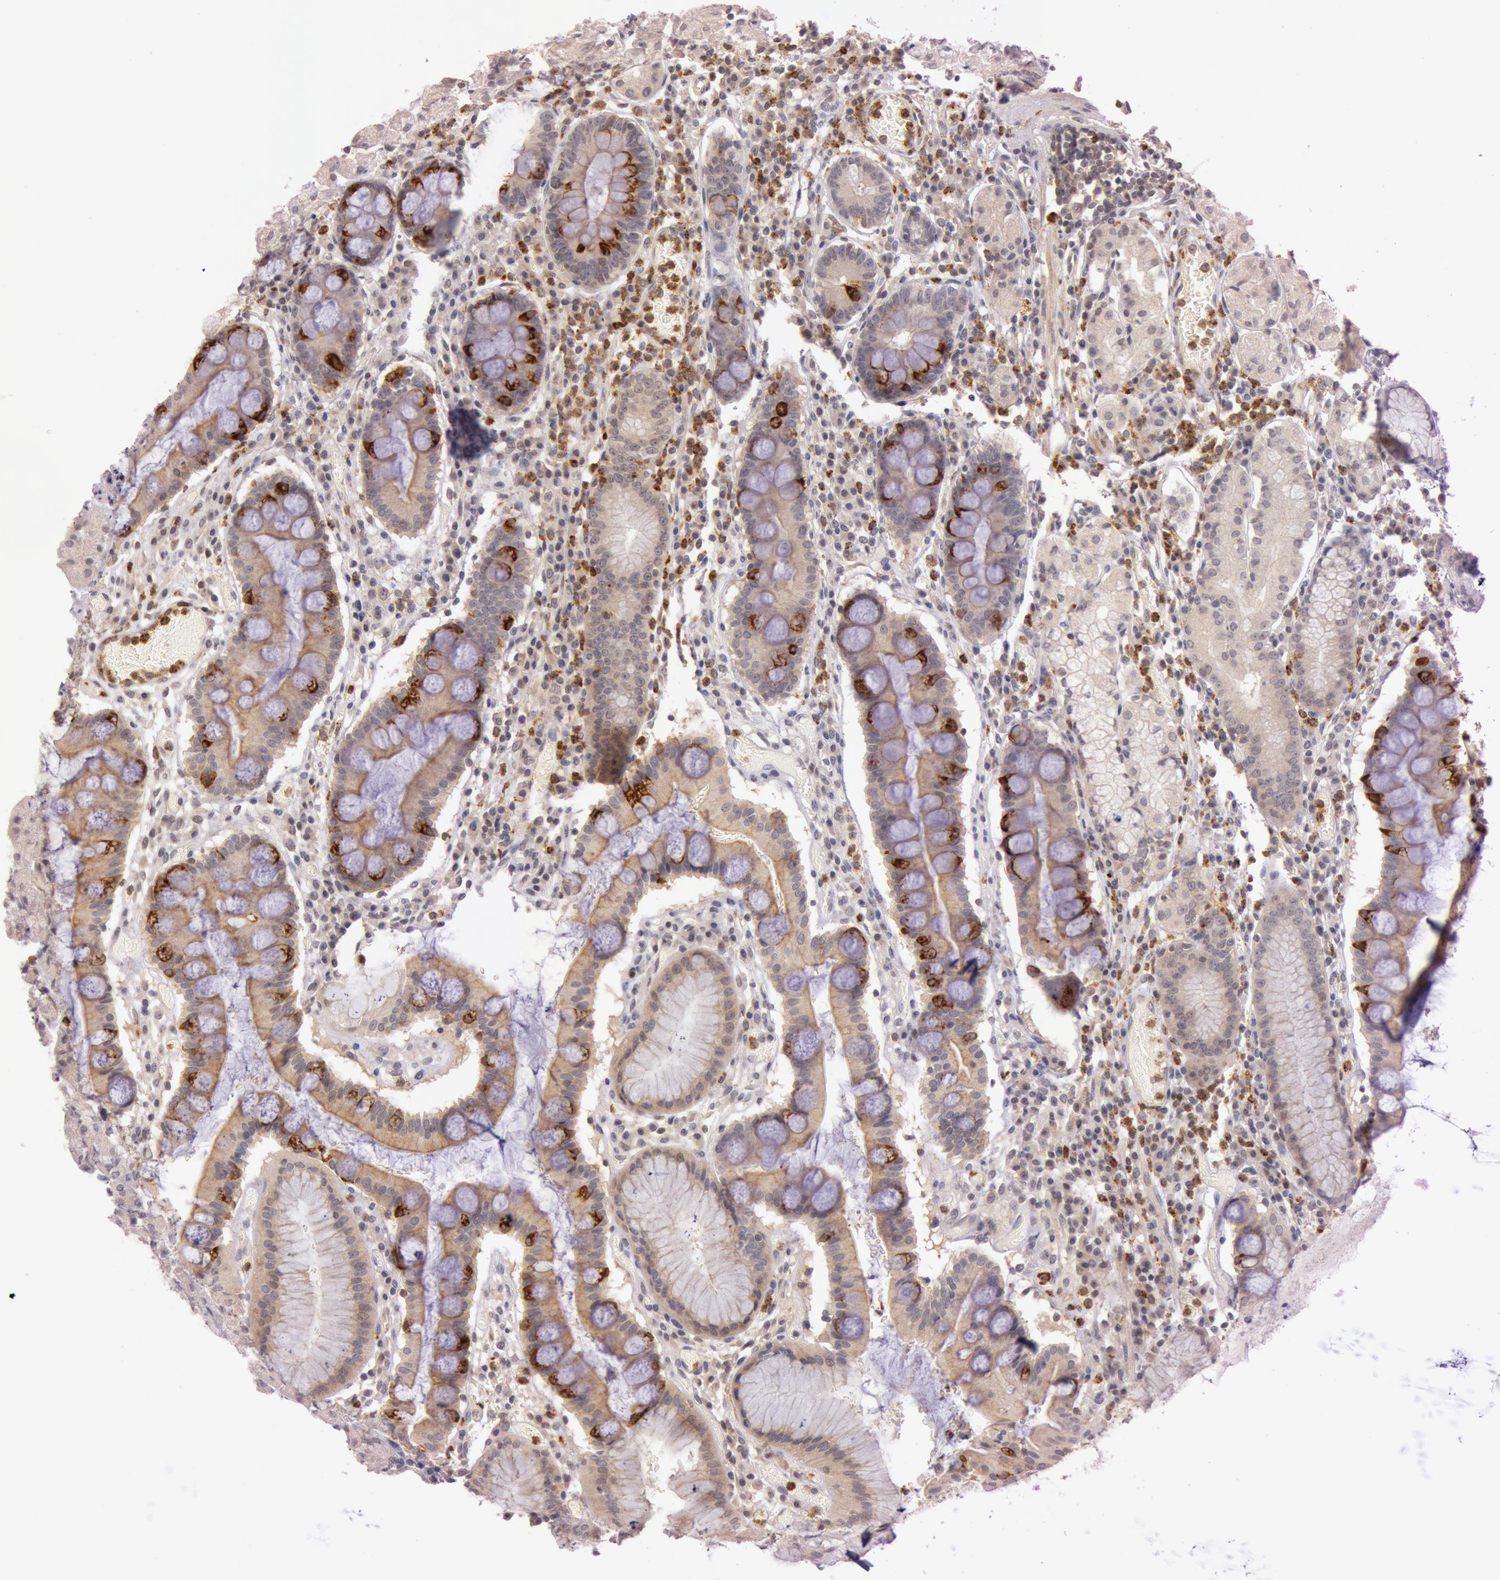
{"staining": {"intensity": "weak", "quantity": ">75%", "location": "cytoplasmic/membranous"}, "tissue": "stomach", "cell_type": "Glandular cells", "image_type": "normal", "snomed": [{"axis": "morphology", "description": "Normal tissue, NOS"}, {"axis": "topography", "description": "Stomach, lower"}], "caption": "A low amount of weak cytoplasmic/membranous expression is present in approximately >75% of glandular cells in normal stomach.", "gene": "ATG2B", "patient": {"sex": "female", "age": 73}}